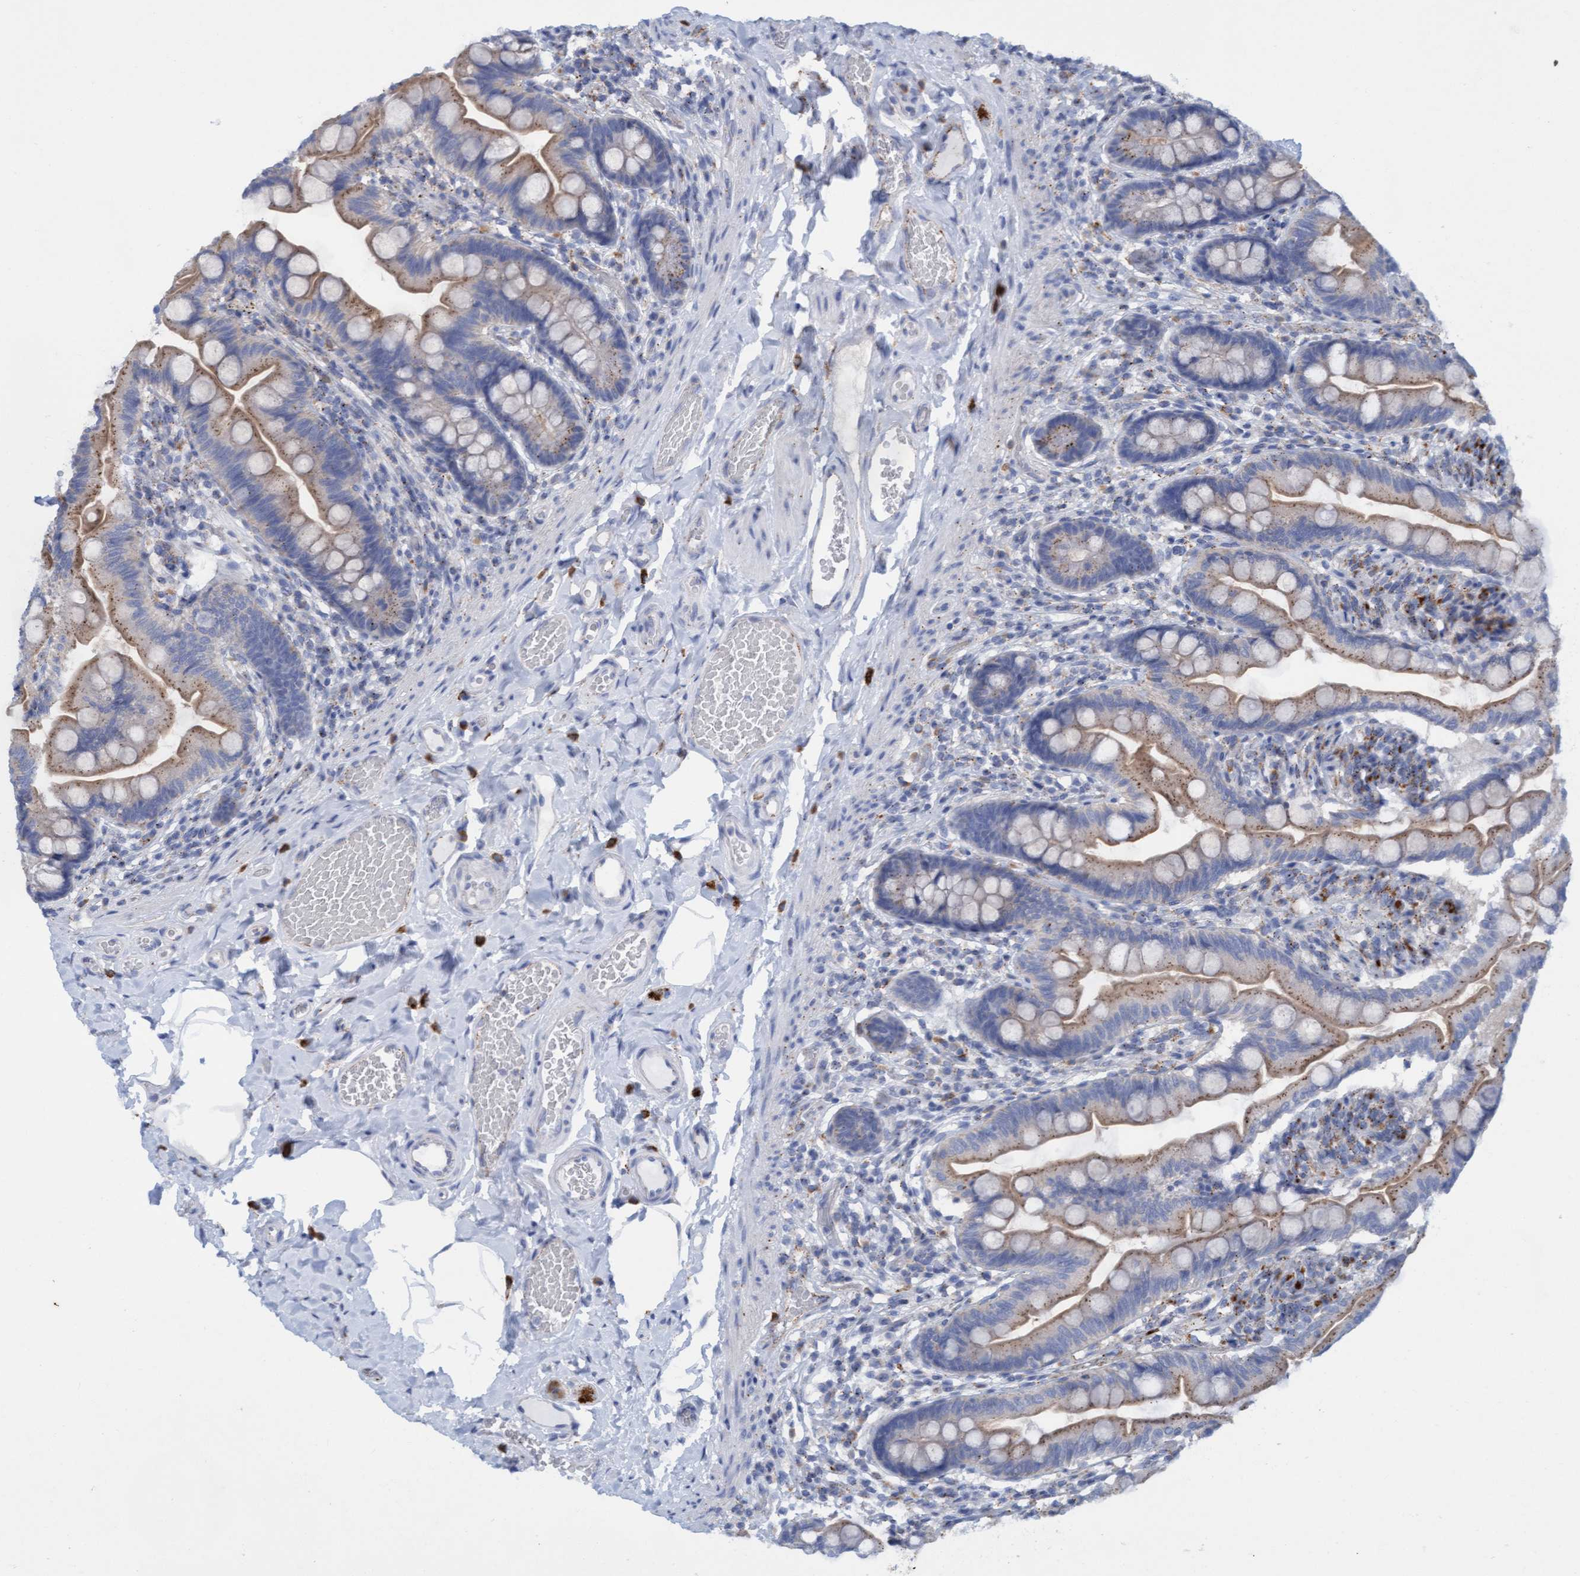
{"staining": {"intensity": "moderate", "quantity": "25%-75%", "location": "cytoplasmic/membranous"}, "tissue": "small intestine", "cell_type": "Glandular cells", "image_type": "normal", "snomed": [{"axis": "morphology", "description": "Normal tissue, NOS"}, {"axis": "topography", "description": "Small intestine"}], "caption": "Moderate cytoplasmic/membranous positivity is appreciated in approximately 25%-75% of glandular cells in benign small intestine. The staining was performed using DAB (3,3'-diaminobenzidine) to visualize the protein expression in brown, while the nuclei were stained in blue with hematoxylin (Magnification: 20x).", "gene": "SGSH", "patient": {"sex": "female", "age": 56}}